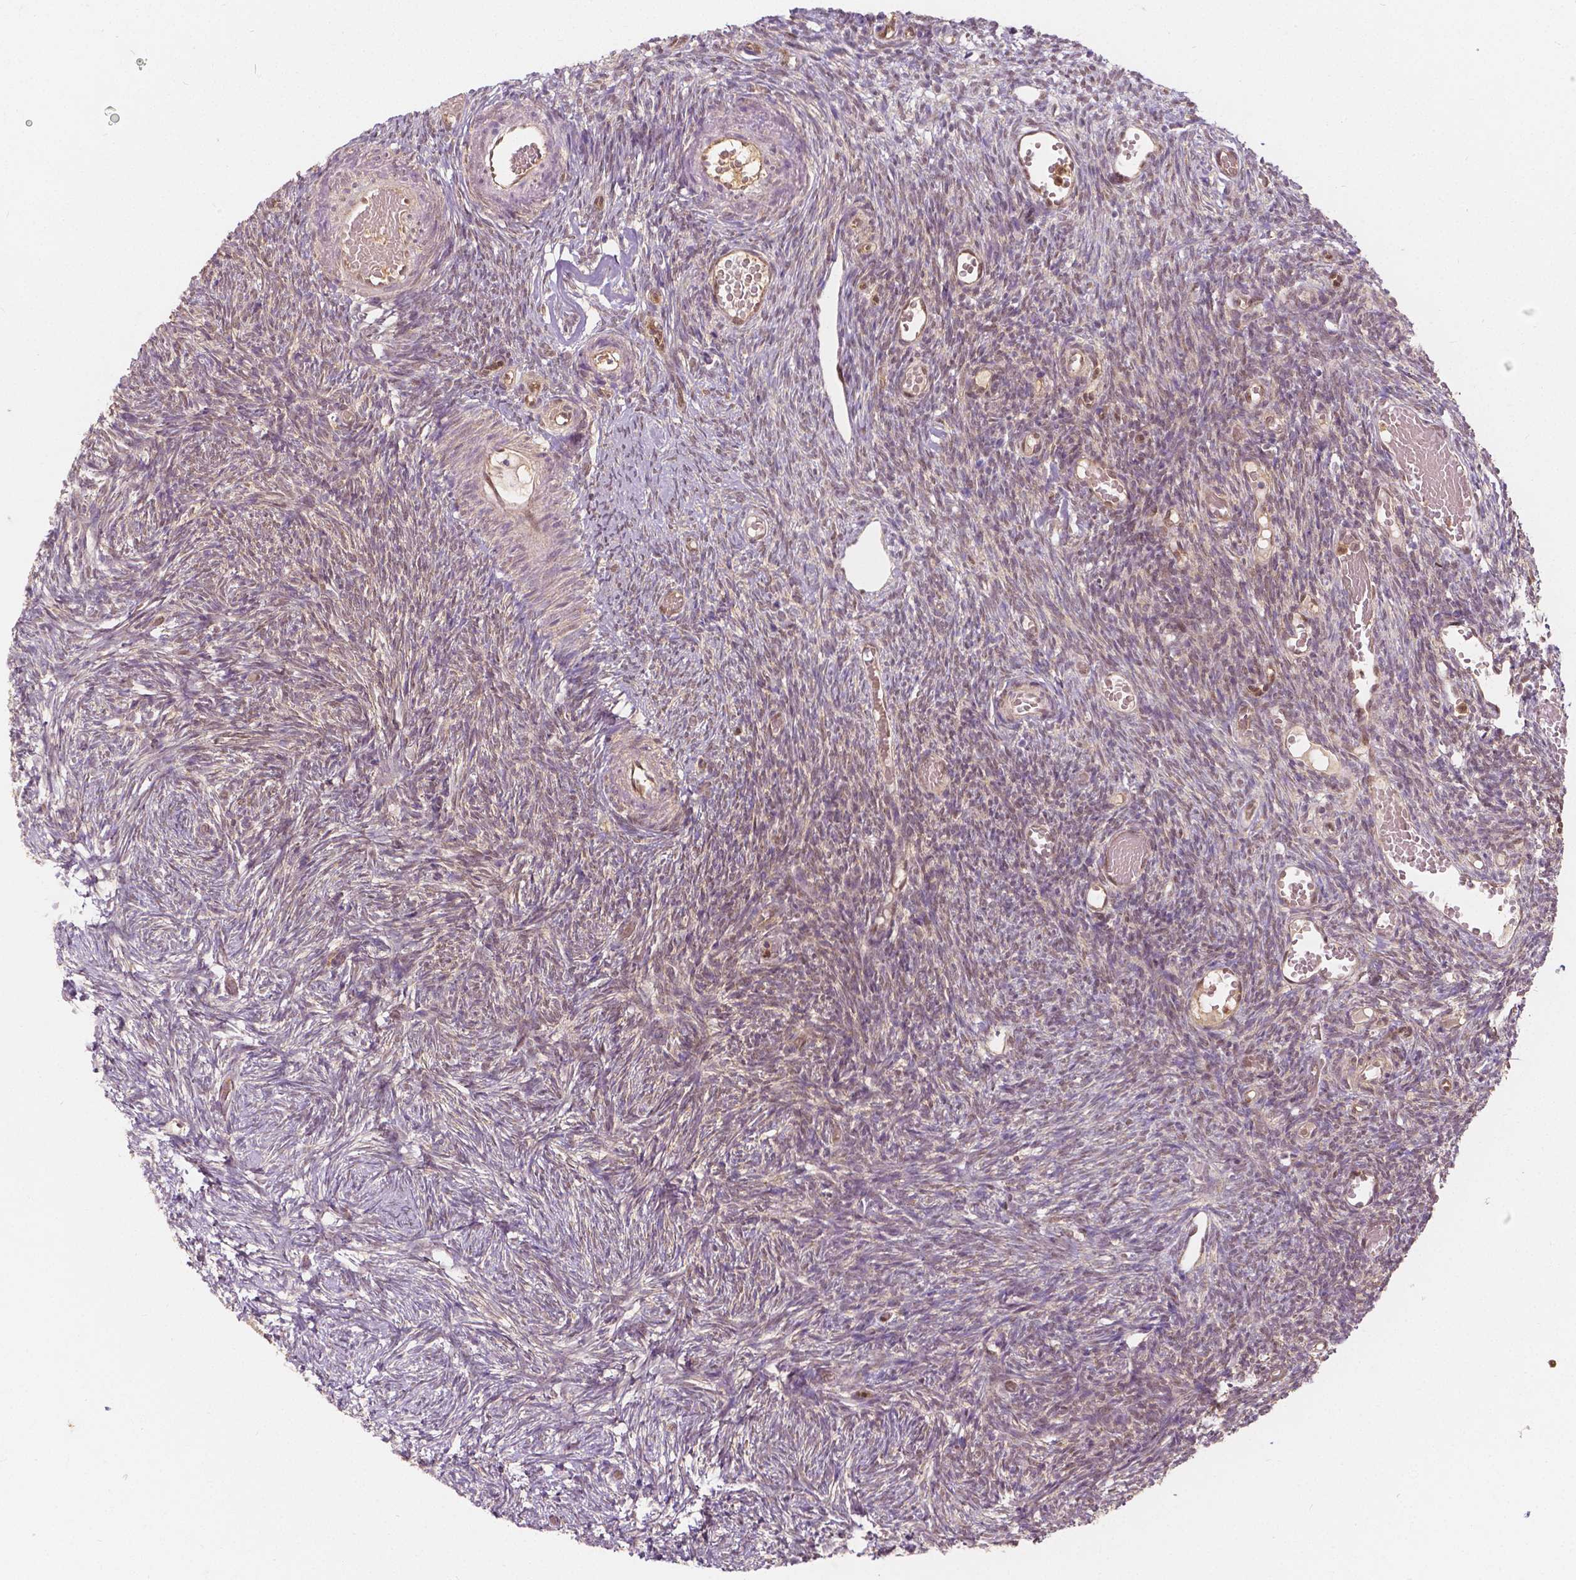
{"staining": {"intensity": "weak", "quantity": "25%-75%", "location": "cytoplasmic/membranous"}, "tissue": "ovary", "cell_type": "Ovarian stroma cells", "image_type": "normal", "snomed": [{"axis": "morphology", "description": "Normal tissue, NOS"}, {"axis": "topography", "description": "Ovary"}], "caption": "Ovary was stained to show a protein in brown. There is low levels of weak cytoplasmic/membranous staining in about 25%-75% of ovarian stroma cells.", "gene": "NAPRT", "patient": {"sex": "female", "age": 39}}